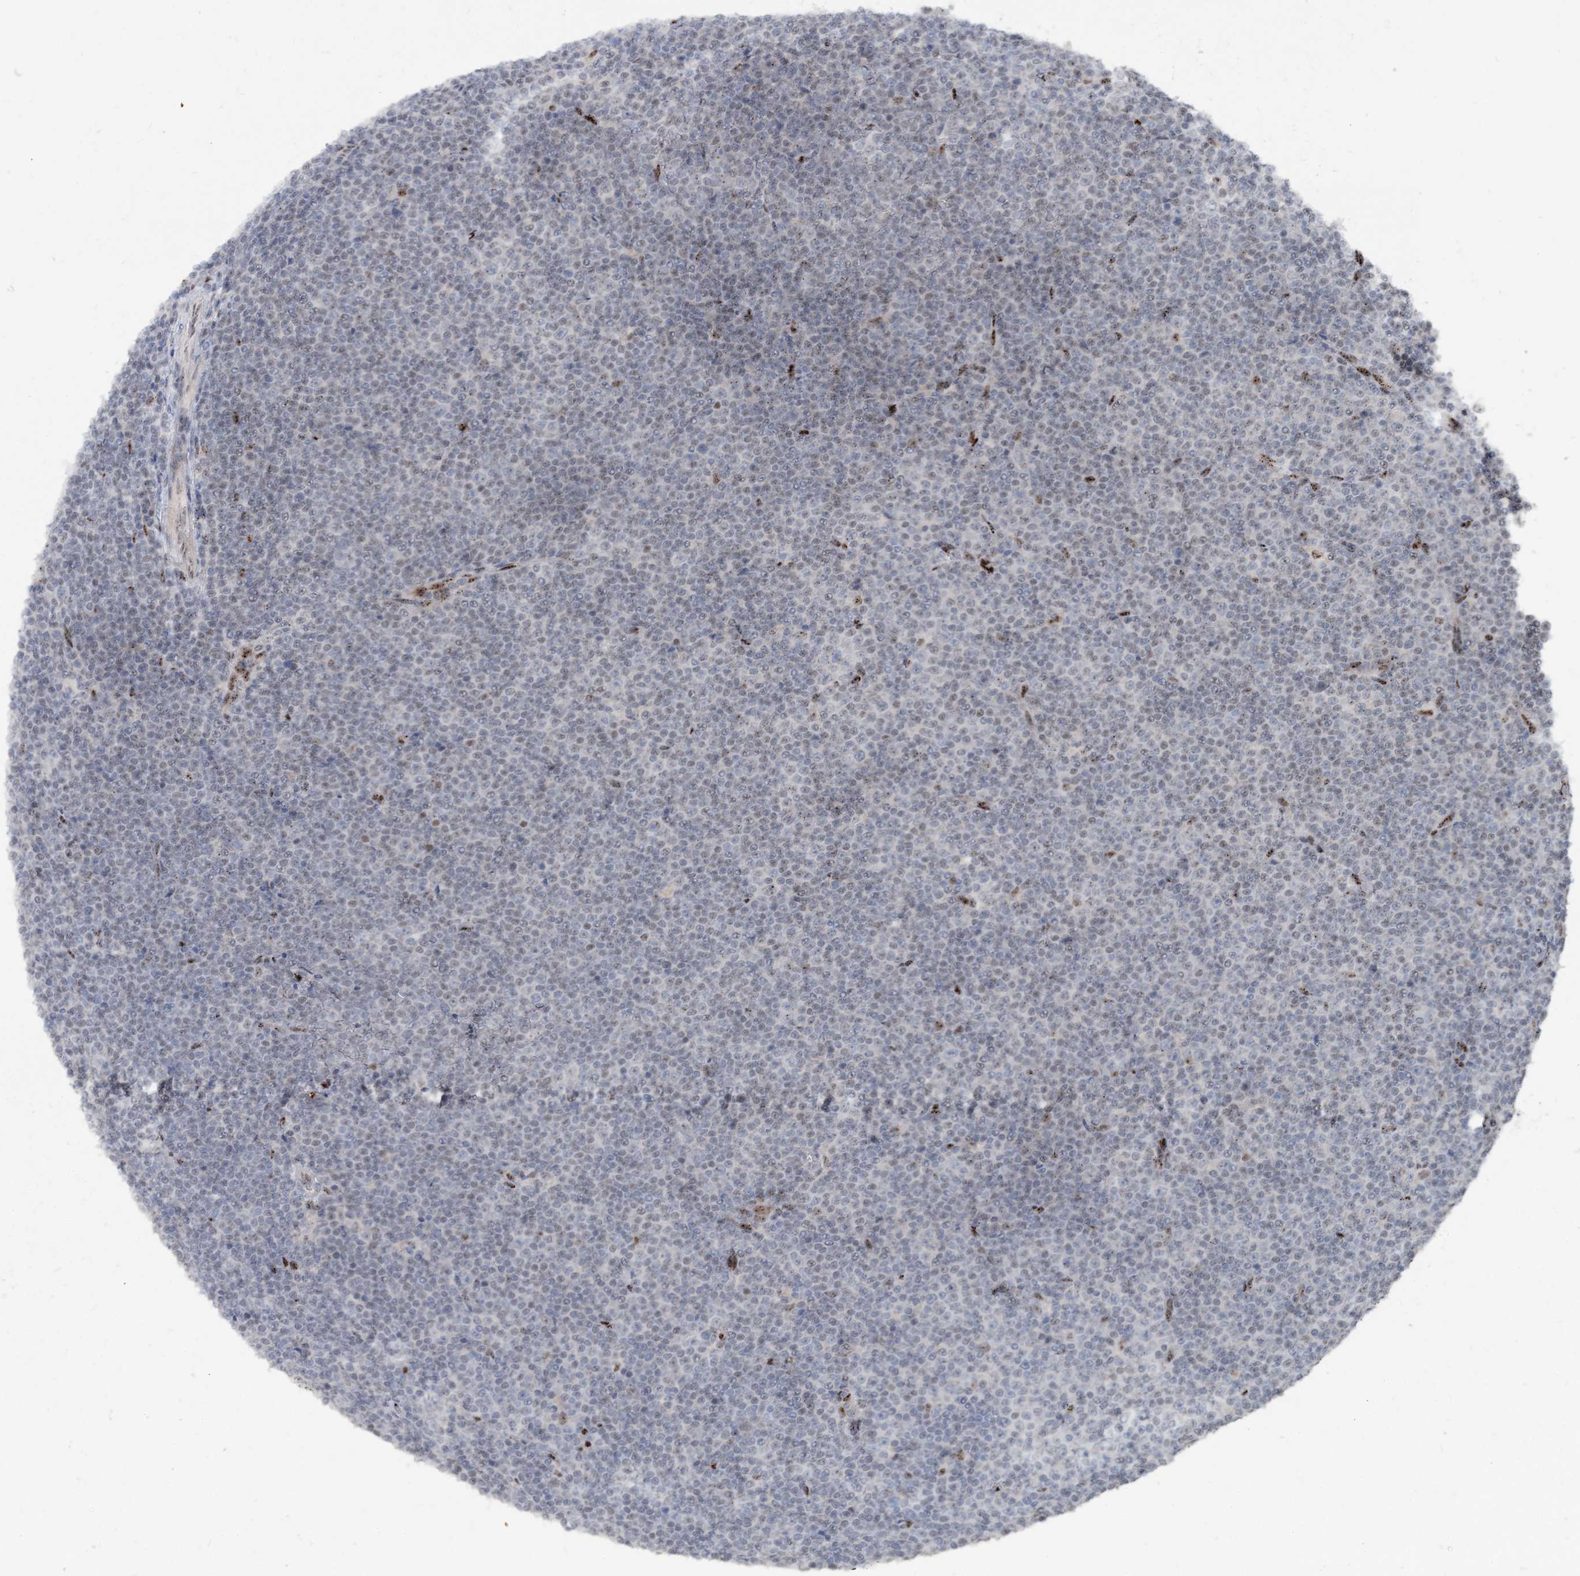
{"staining": {"intensity": "negative", "quantity": "none", "location": "none"}, "tissue": "lymphoma", "cell_type": "Tumor cells", "image_type": "cancer", "snomed": [{"axis": "morphology", "description": "Malignant lymphoma, non-Hodgkin's type, Low grade"}, {"axis": "topography", "description": "Lymph node"}], "caption": "DAB (3,3'-diaminobenzidine) immunohistochemical staining of human low-grade malignant lymphoma, non-Hodgkin's type demonstrates no significant expression in tumor cells.", "gene": "GIN1", "patient": {"sex": "female", "age": 67}}